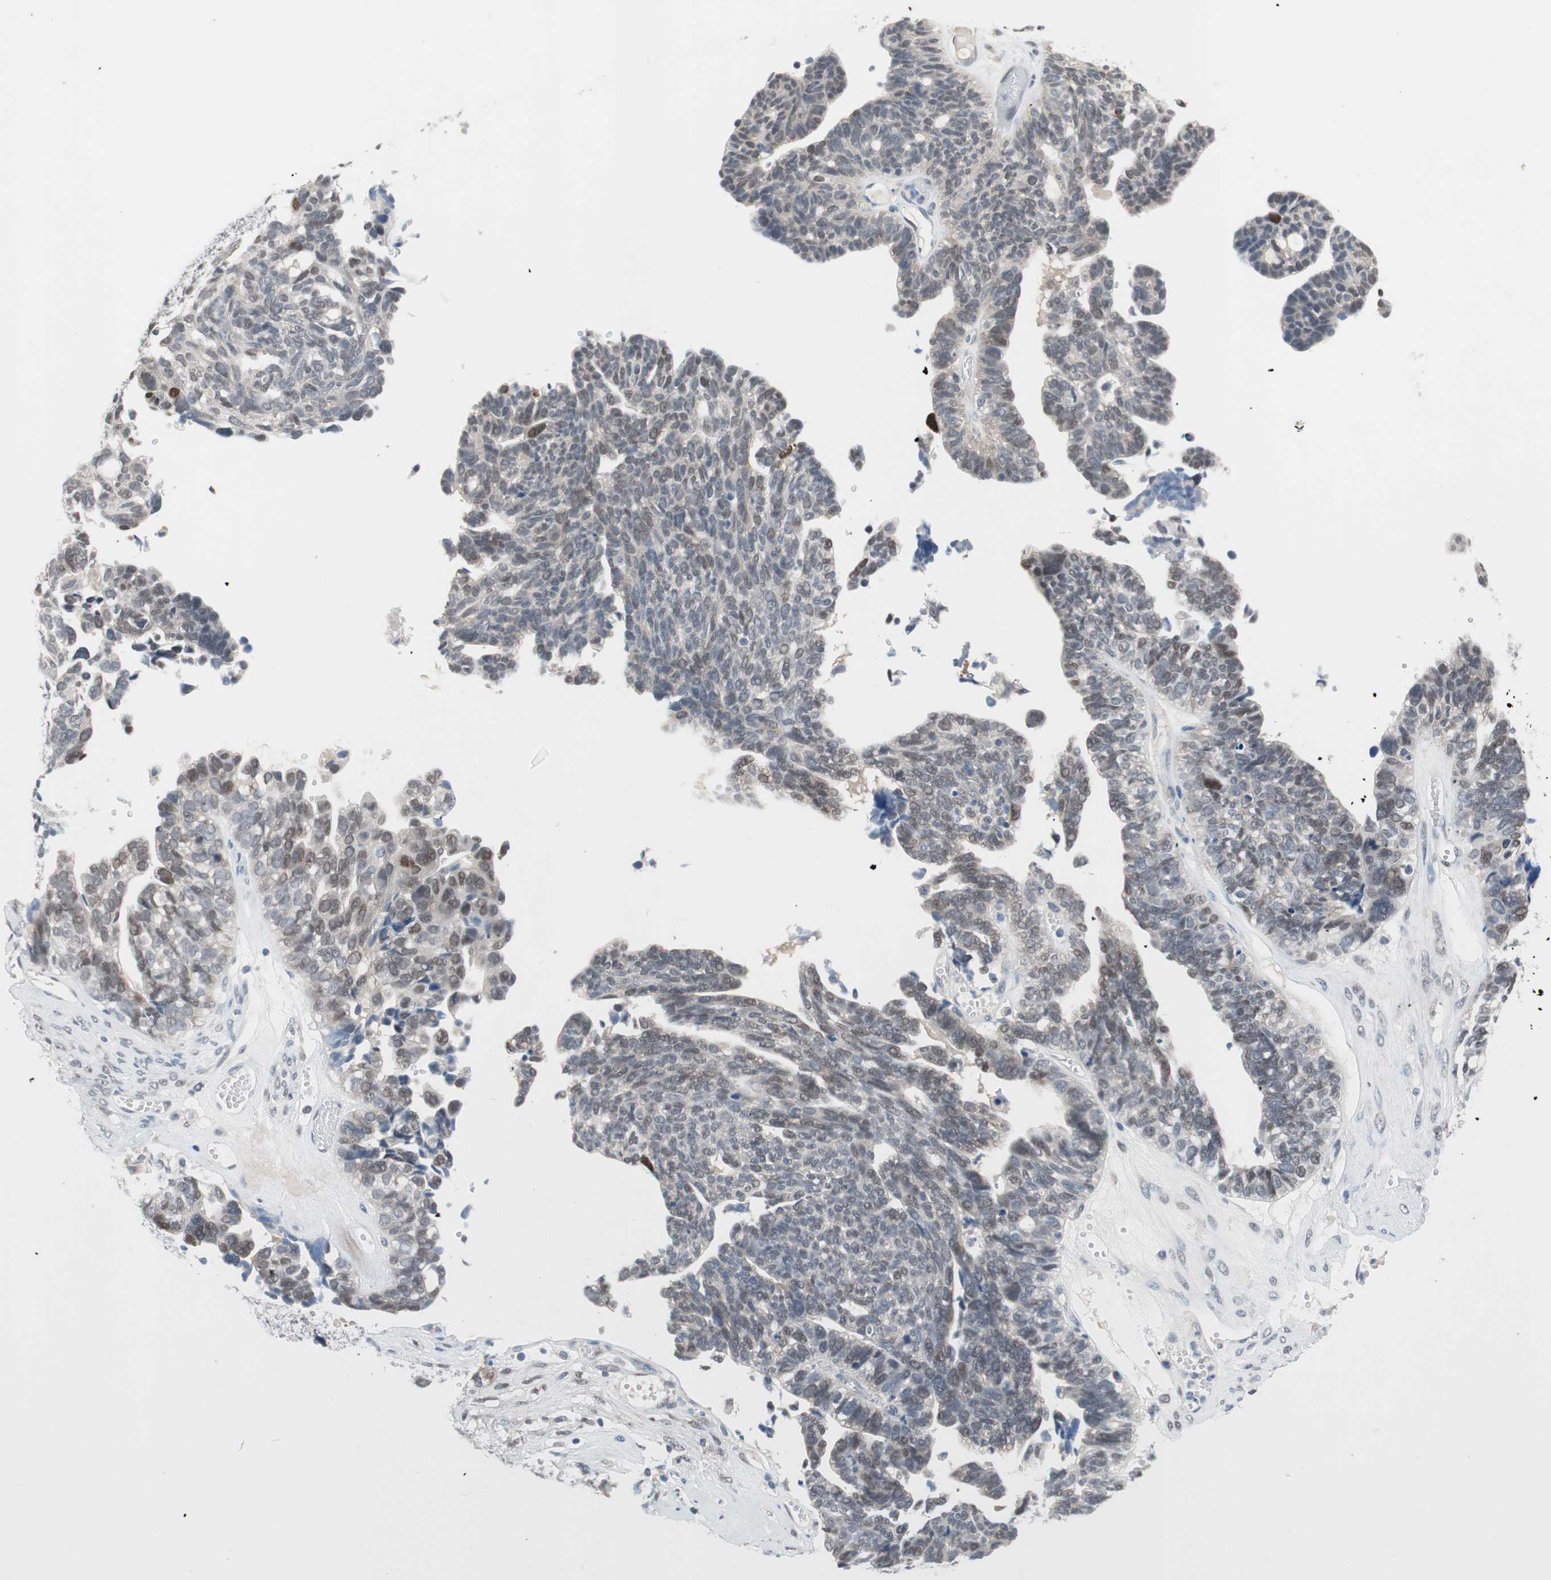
{"staining": {"intensity": "weak", "quantity": "25%-75%", "location": "nuclear"}, "tissue": "ovarian cancer", "cell_type": "Tumor cells", "image_type": "cancer", "snomed": [{"axis": "morphology", "description": "Cystadenocarcinoma, serous, NOS"}, {"axis": "topography", "description": "Ovary"}], "caption": "Serous cystadenocarcinoma (ovarian) stained for a protein exhibits weak nuclear positivity in tumor cells.", "gene": "GRHL1", "patient": {"sex": "female", "age": 79}}